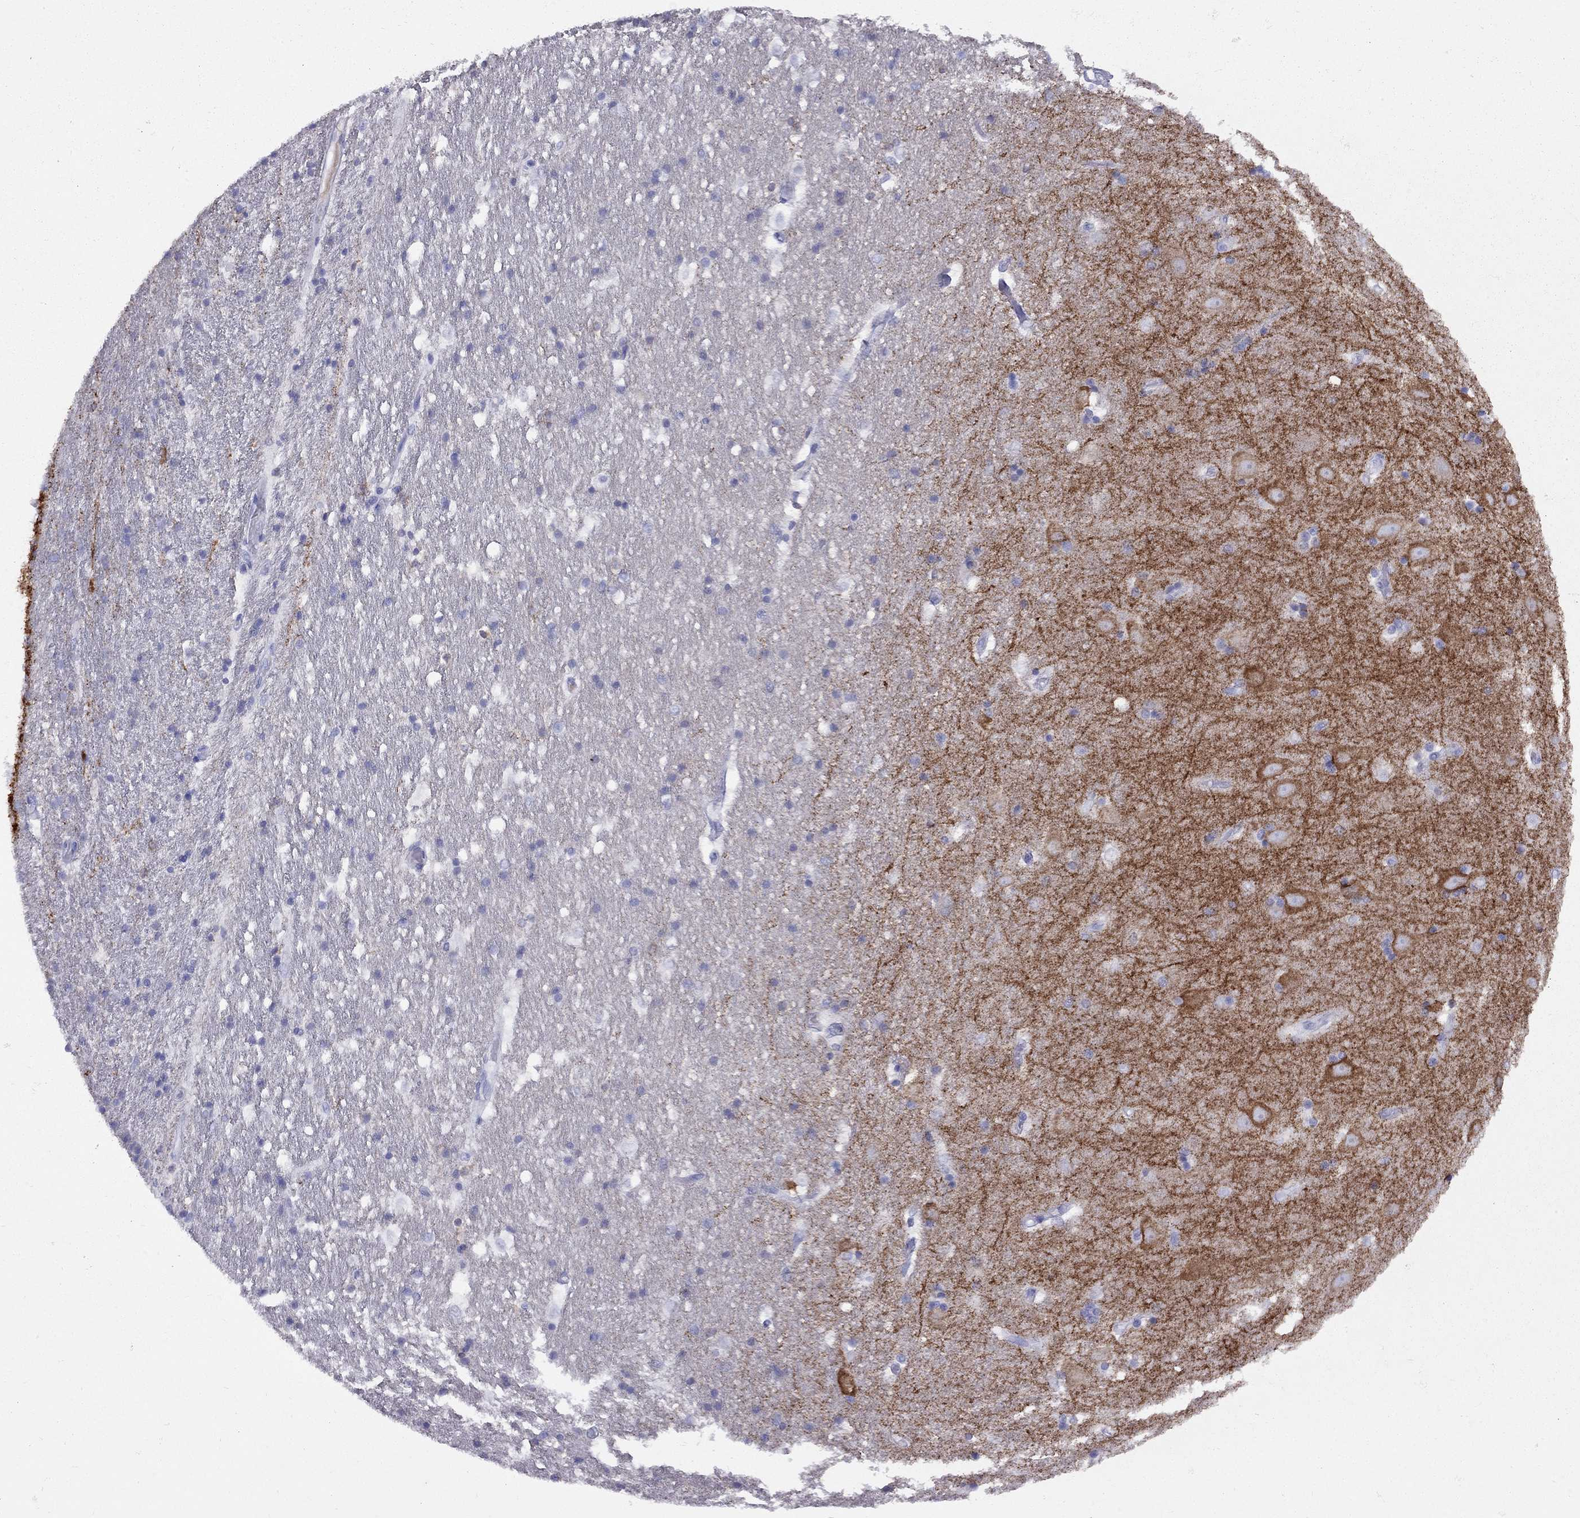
{"staining": {"intensity": "negative", "quantity": "none", "location": "none"}, "tissue": "hippocampus", "cell_type": "Glial cells", "image_type": "normal", "snomed": [{"axis": "morphology", "description": "Normal tissue, NOS"}, {"axis": "topography", "description": "Hippocampus"}], "caption": "Hippocampus was stained to show a protein in brown. There is no significant expression in glial cells.", "gene": "GRIA2", "patient": {"sex": "male", "age": 49}}